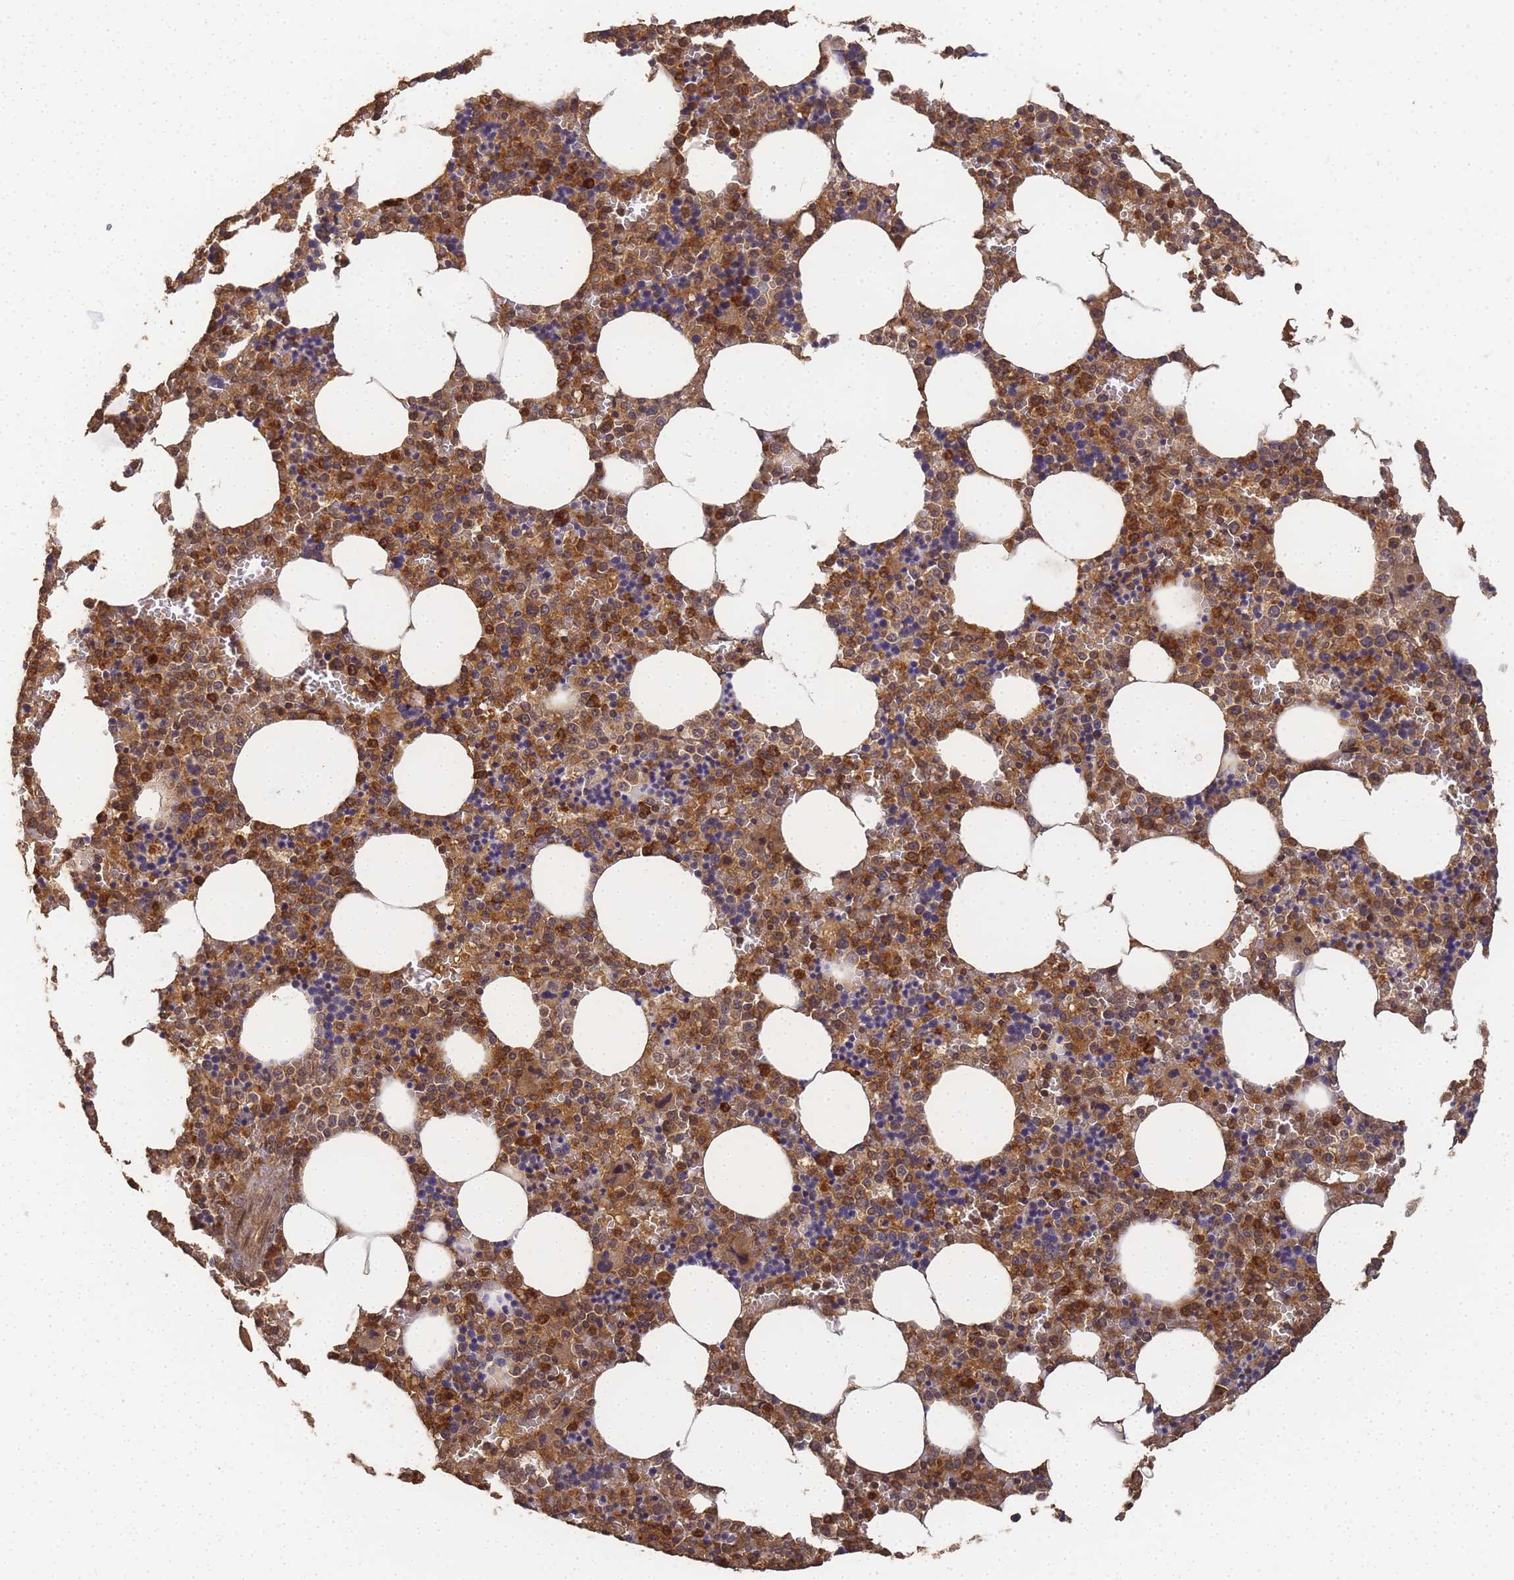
{"staining": {"intensity": "moderate", "quantity": "25%-75%", "location": "cytoplasmic/membranous"}, "tissue": "bone marrow", "cell_type": "Hematopoietic cells", "image_type": "normal", "snomed": [{"axis": "morphology", "description": "Normal tissue, NOS"}, {"axis": "topography", "description": "Bone marrow"}], "caption": "High-power microscopy captured an immunohistochemistry photomicrograph of unremarkable bone marrow, revealing moderate cytoplasmic/membranous expression in about 25%-75% of hematopoietic cells.", "gene": "ALKBH1", "patient": {"sex": "male", "age": 70}}